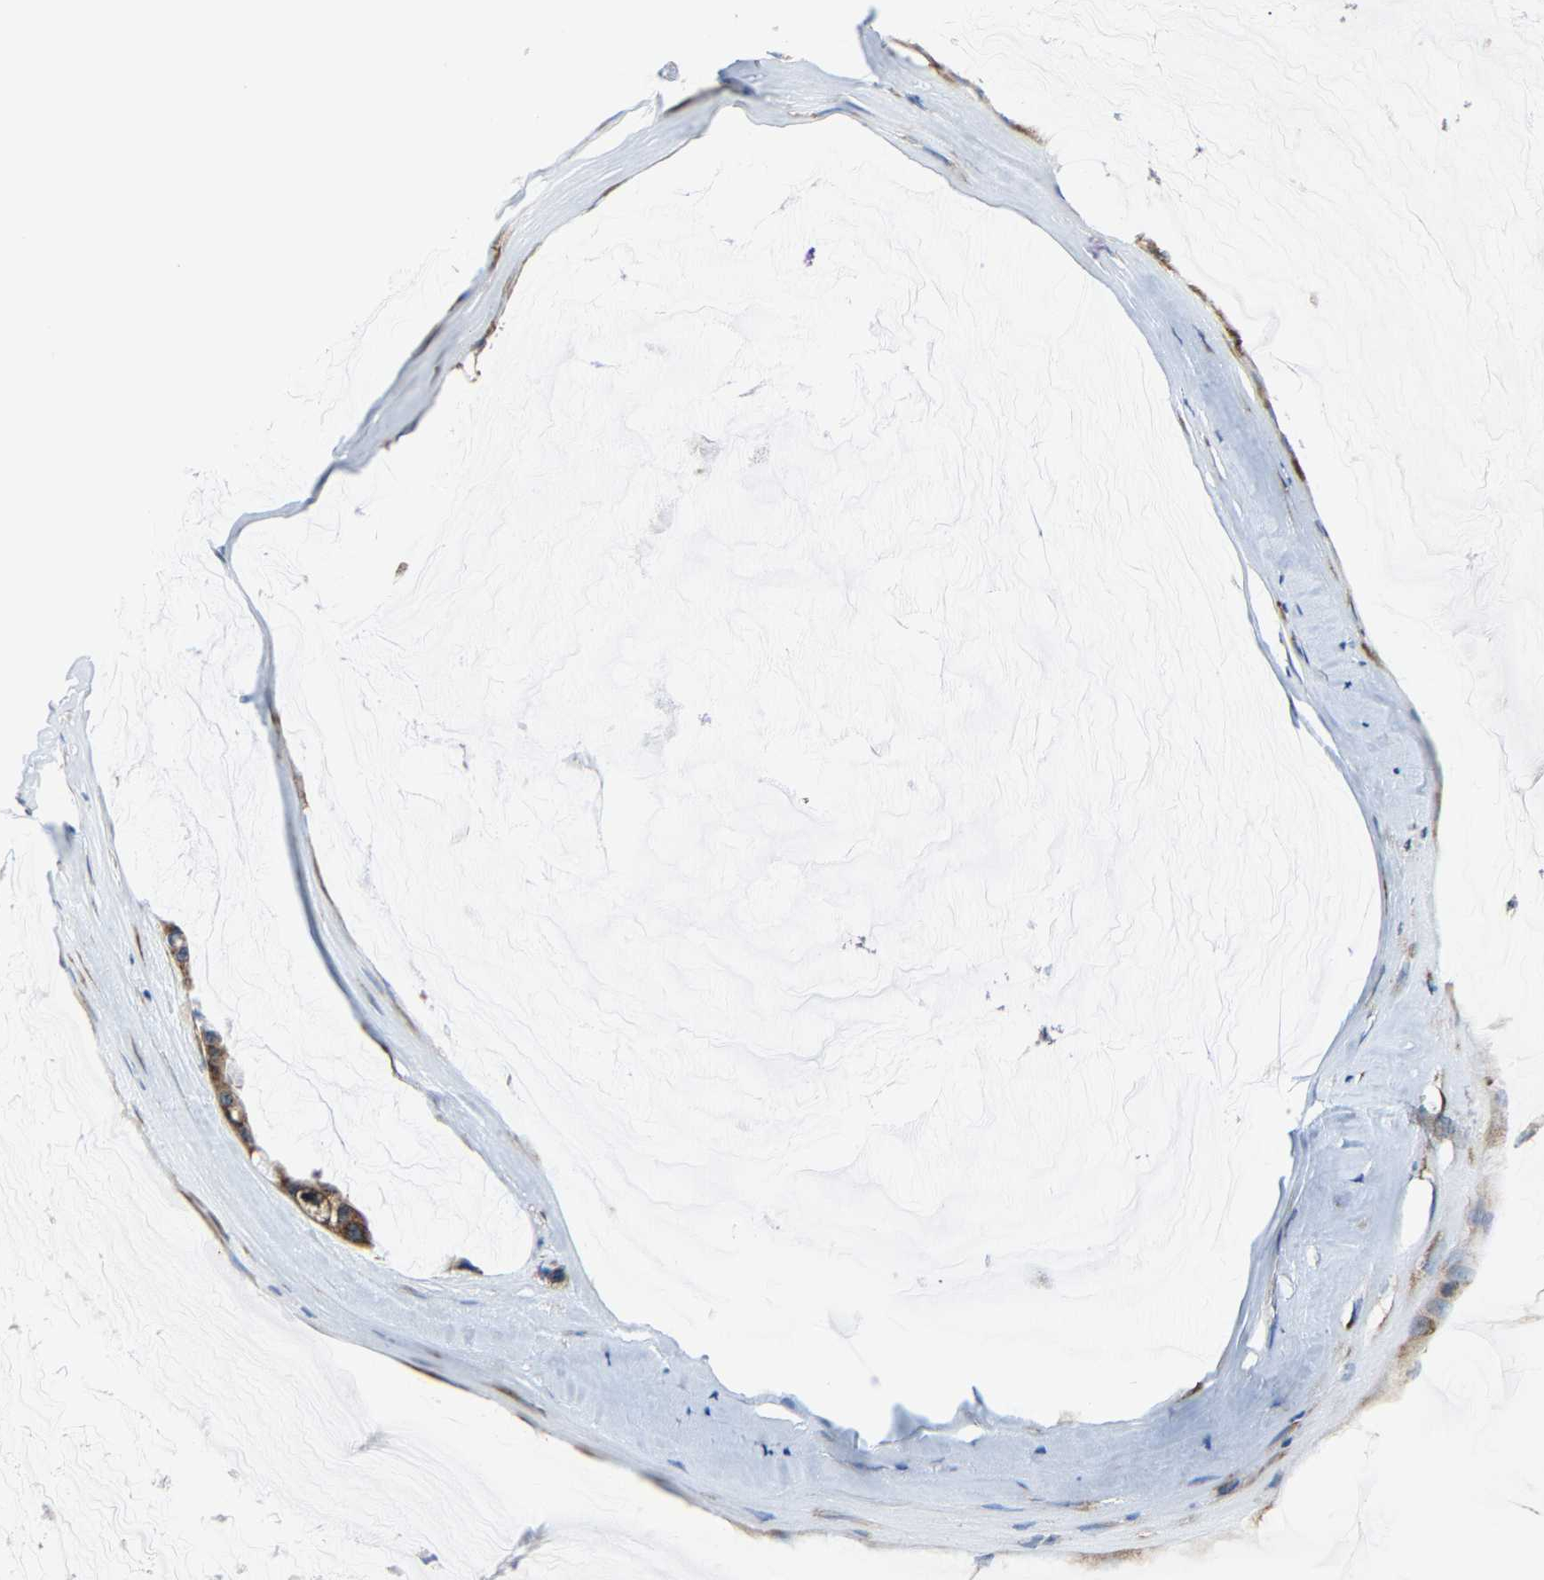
{"staining": {"intensity": "moderate", "quantity": ">75%", "location": "cytoplasmic/membranous"}, "tissue": "ovarian cancer", "cell_type": "Tumor cells", "image_type": "cancer", "snomed": [{"axis": "morphology", "description": "Cystadenocarcinoma, mucinous, NOS"}, {"axis": "topography", "description": "Ovary"}], "caption": "Tumor cells show medium levels of moderate cytoplasmic/membranous expression in about >75% of cells in ovarian cancer (mucinous cystadenocarcinoma).", "gene": "G3BP2", "patient": {"sex": "female", "age": 39}}